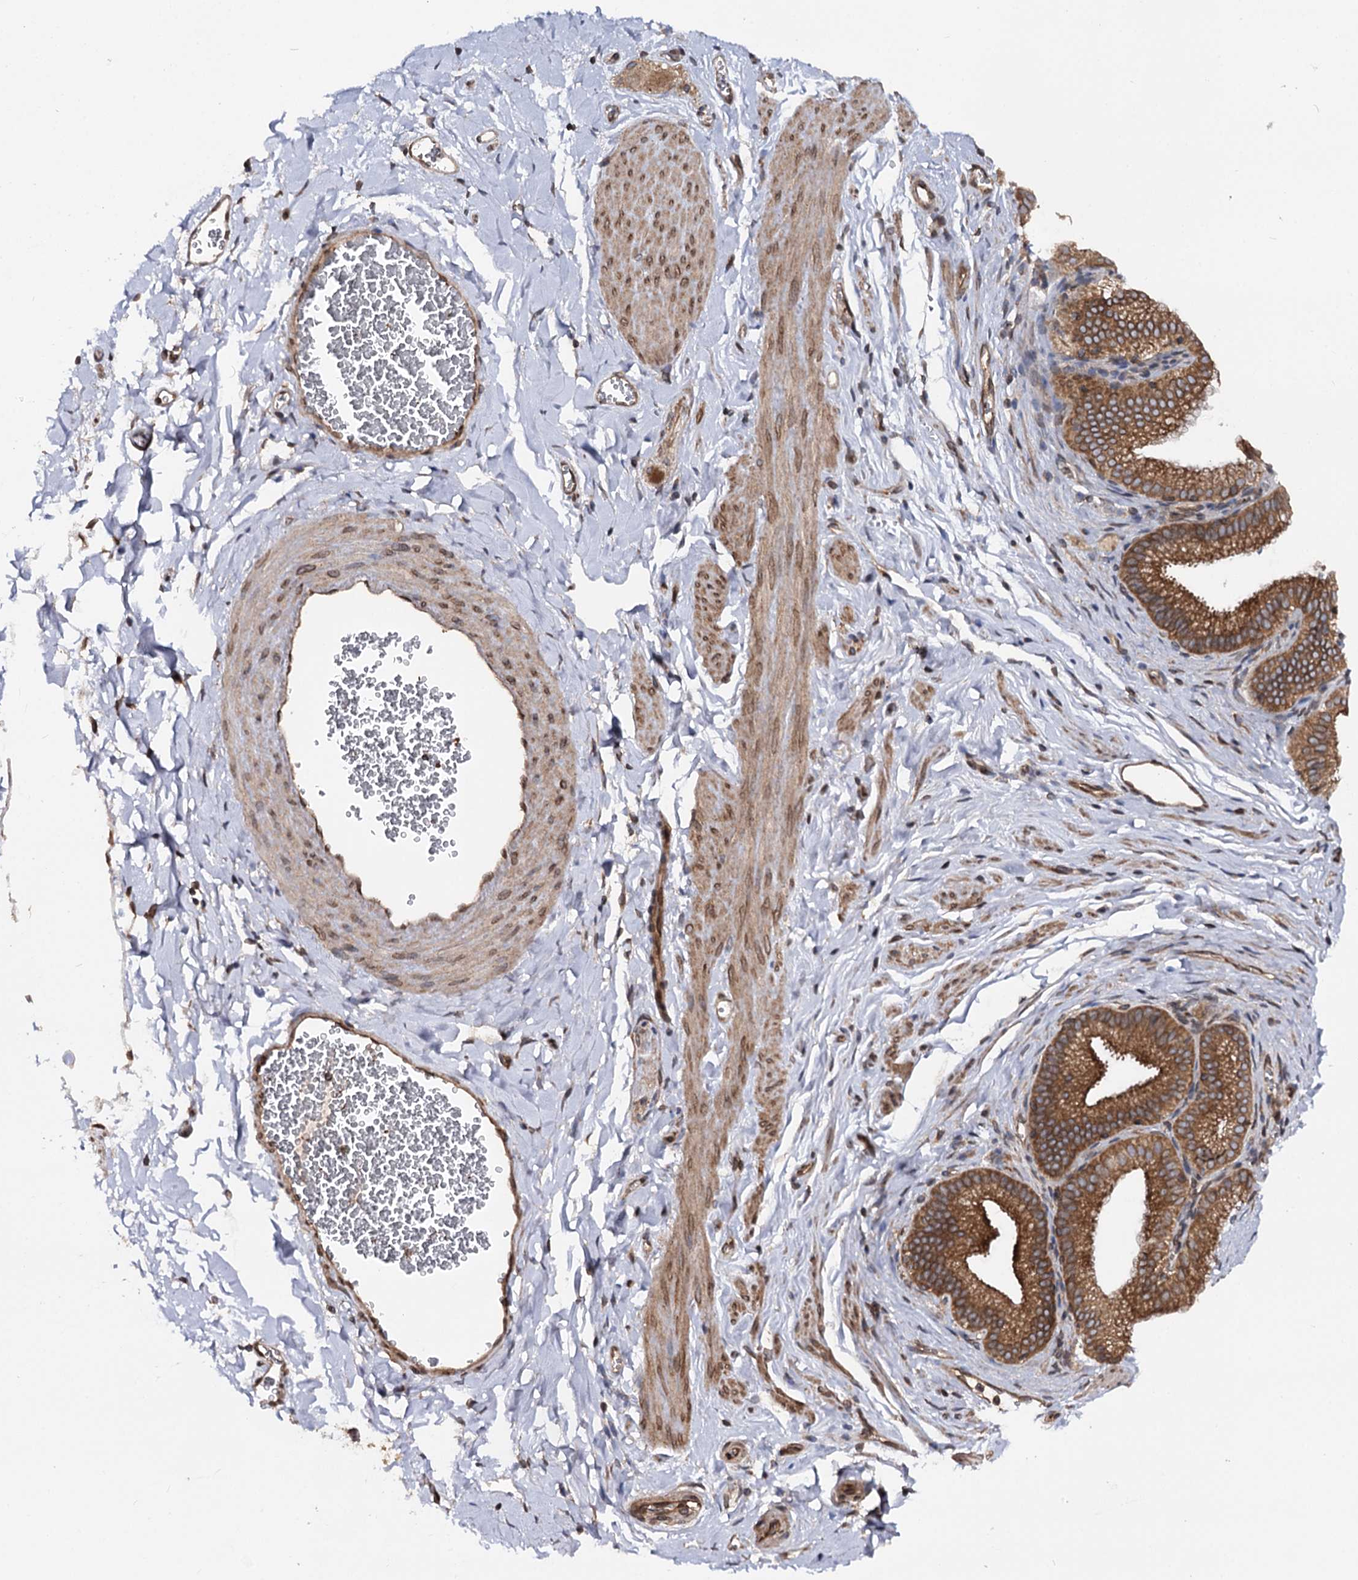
{"staining": {"intensity": "moderate", "quantity": "<25%", "location": "cytoplasmic/membranous"}, "tissue": "adipose tissue", "cell_type": "Adipocytes", "image_type": "normal", "snomed": [{"axis": "morphology", "description": "Normal tissue, NOS"}, {"axis": "topography", "description": "Gallbladder"}, {"axis": "topography", "description": "Peripheral nerve tissue"}], "caption": "Immunohistochemical staining of benign human adipose tissue displays low levels of moderate cytoplasmic/membranous positivity in approximately <25% of adipocytes.", "gene": "FGFR1OP2", "patient": {"sex": "male", "age": 38}}